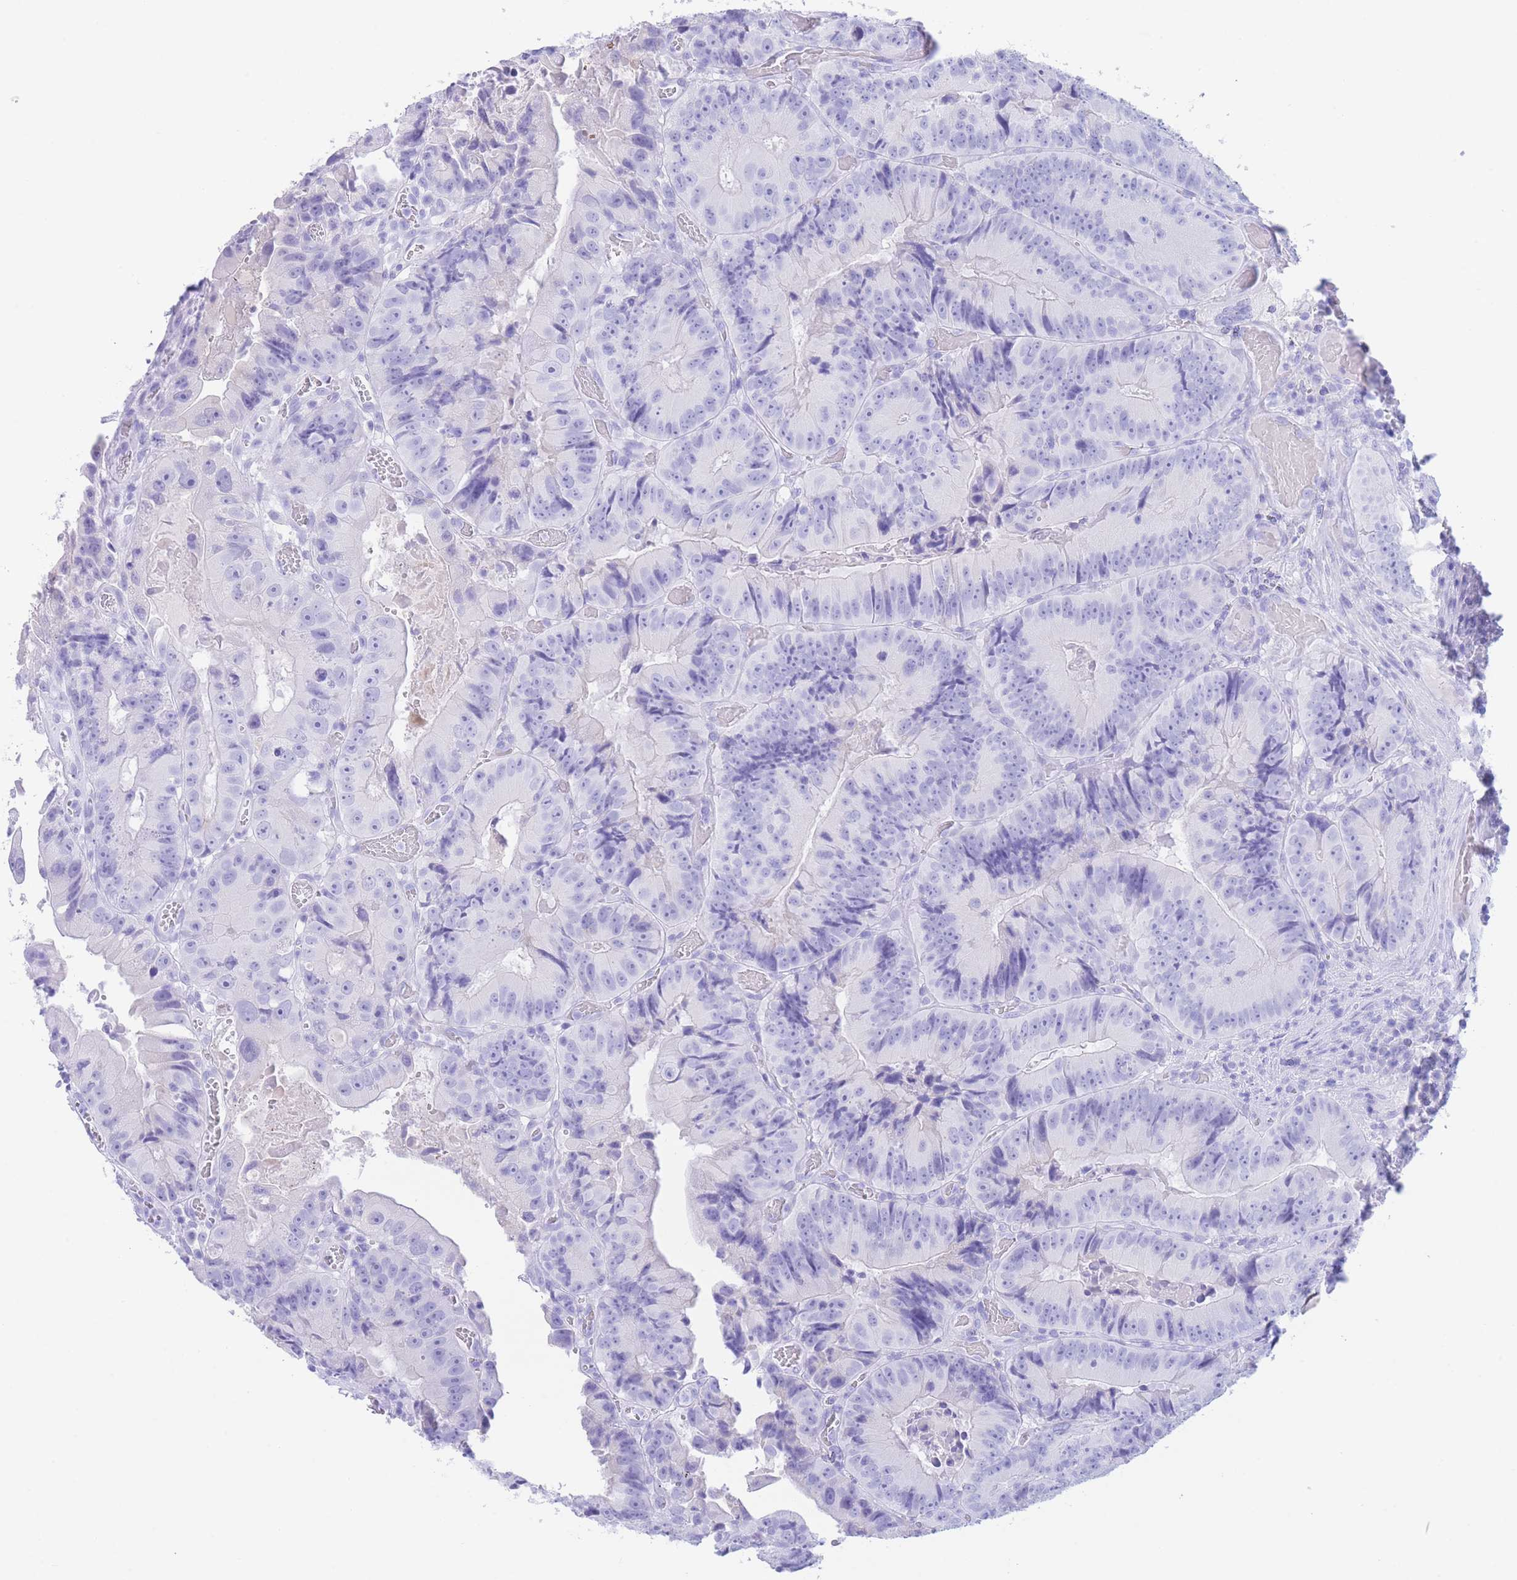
{"staining": {"intensity": "negative", "quantity": "none", "location": "none"}, "tissue": "colorectal cancer", "cell_type": "Tumor cells", "image_type": "cancer", "snomed": [{"axis": "morphology", "description": "Adenocarcinoma, NOS"}, {"axis": "topography", "description": "Colon"}], "caption": "Micrograph shows no significant protein staining in tumor cells of colorectal cancer. Brightfield microscopy of immunohistochemistry (IHC) stained with DAB (3,3'-diaminobenzidine) (brown) and hematoxylin (blue), captured at high magnification.", "gene": "SLCO1B3", "patient": {"sex": "female", "age": 86}}